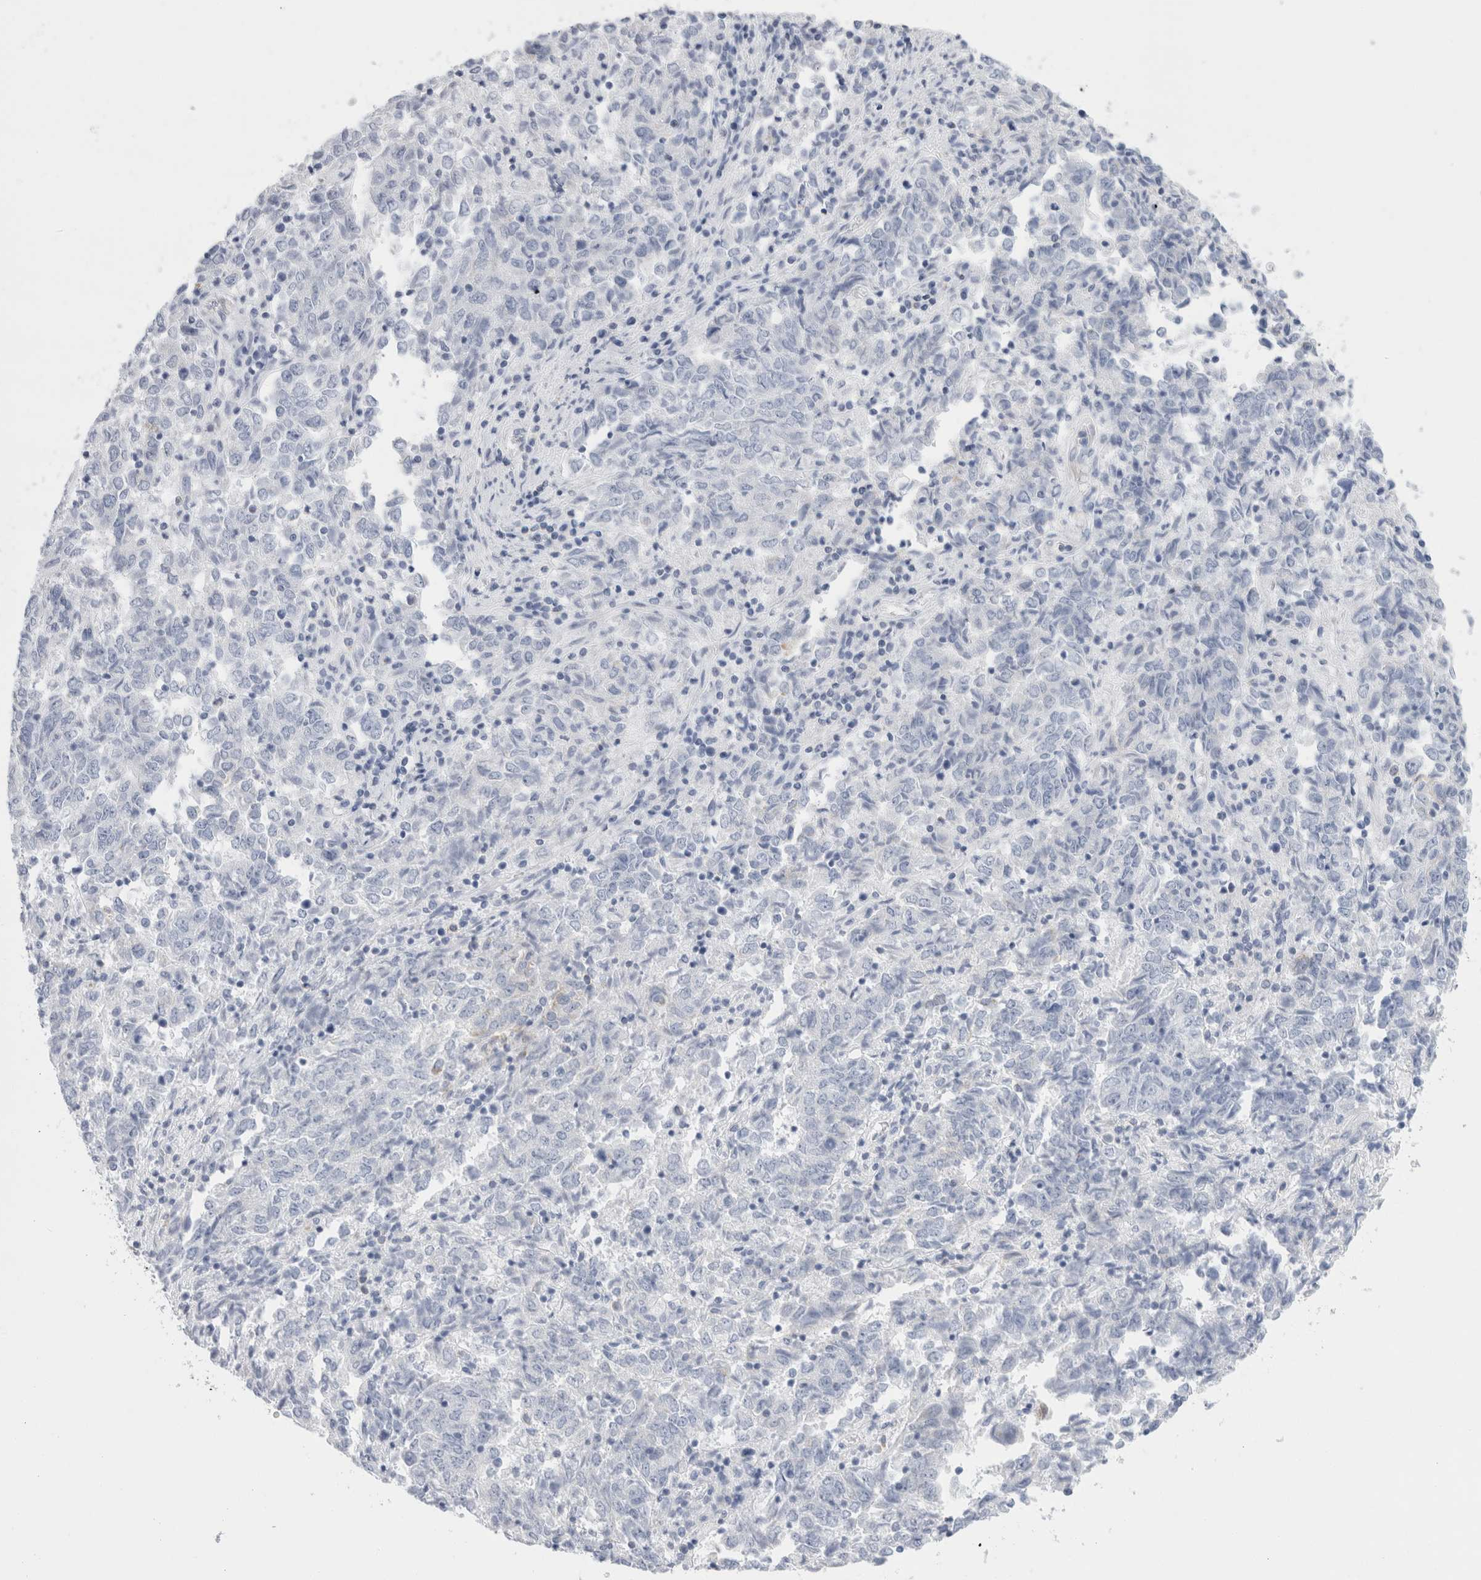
{"staining": {"intensity": "negative", "quantity": "none", "location": "none"}, "tissue": "endometrial cancer", "cell_type": "Tumor cells", "image_type": "cancer", "snomed": [{"axis": "morphology", "description": "Adenocarcinoma, NOS"}, {"axis": "topography", "description": "Endometrium"}], "caption": "An immunohistochemistry photomicrograph of endometrial cancer (adenocarcinoma) is shown. There is no staining in tumor cells of endometrial cancer (adenocarcinoma).", "gene": "ECHDC2", "patient": {"sex": "female", "age": 80}}